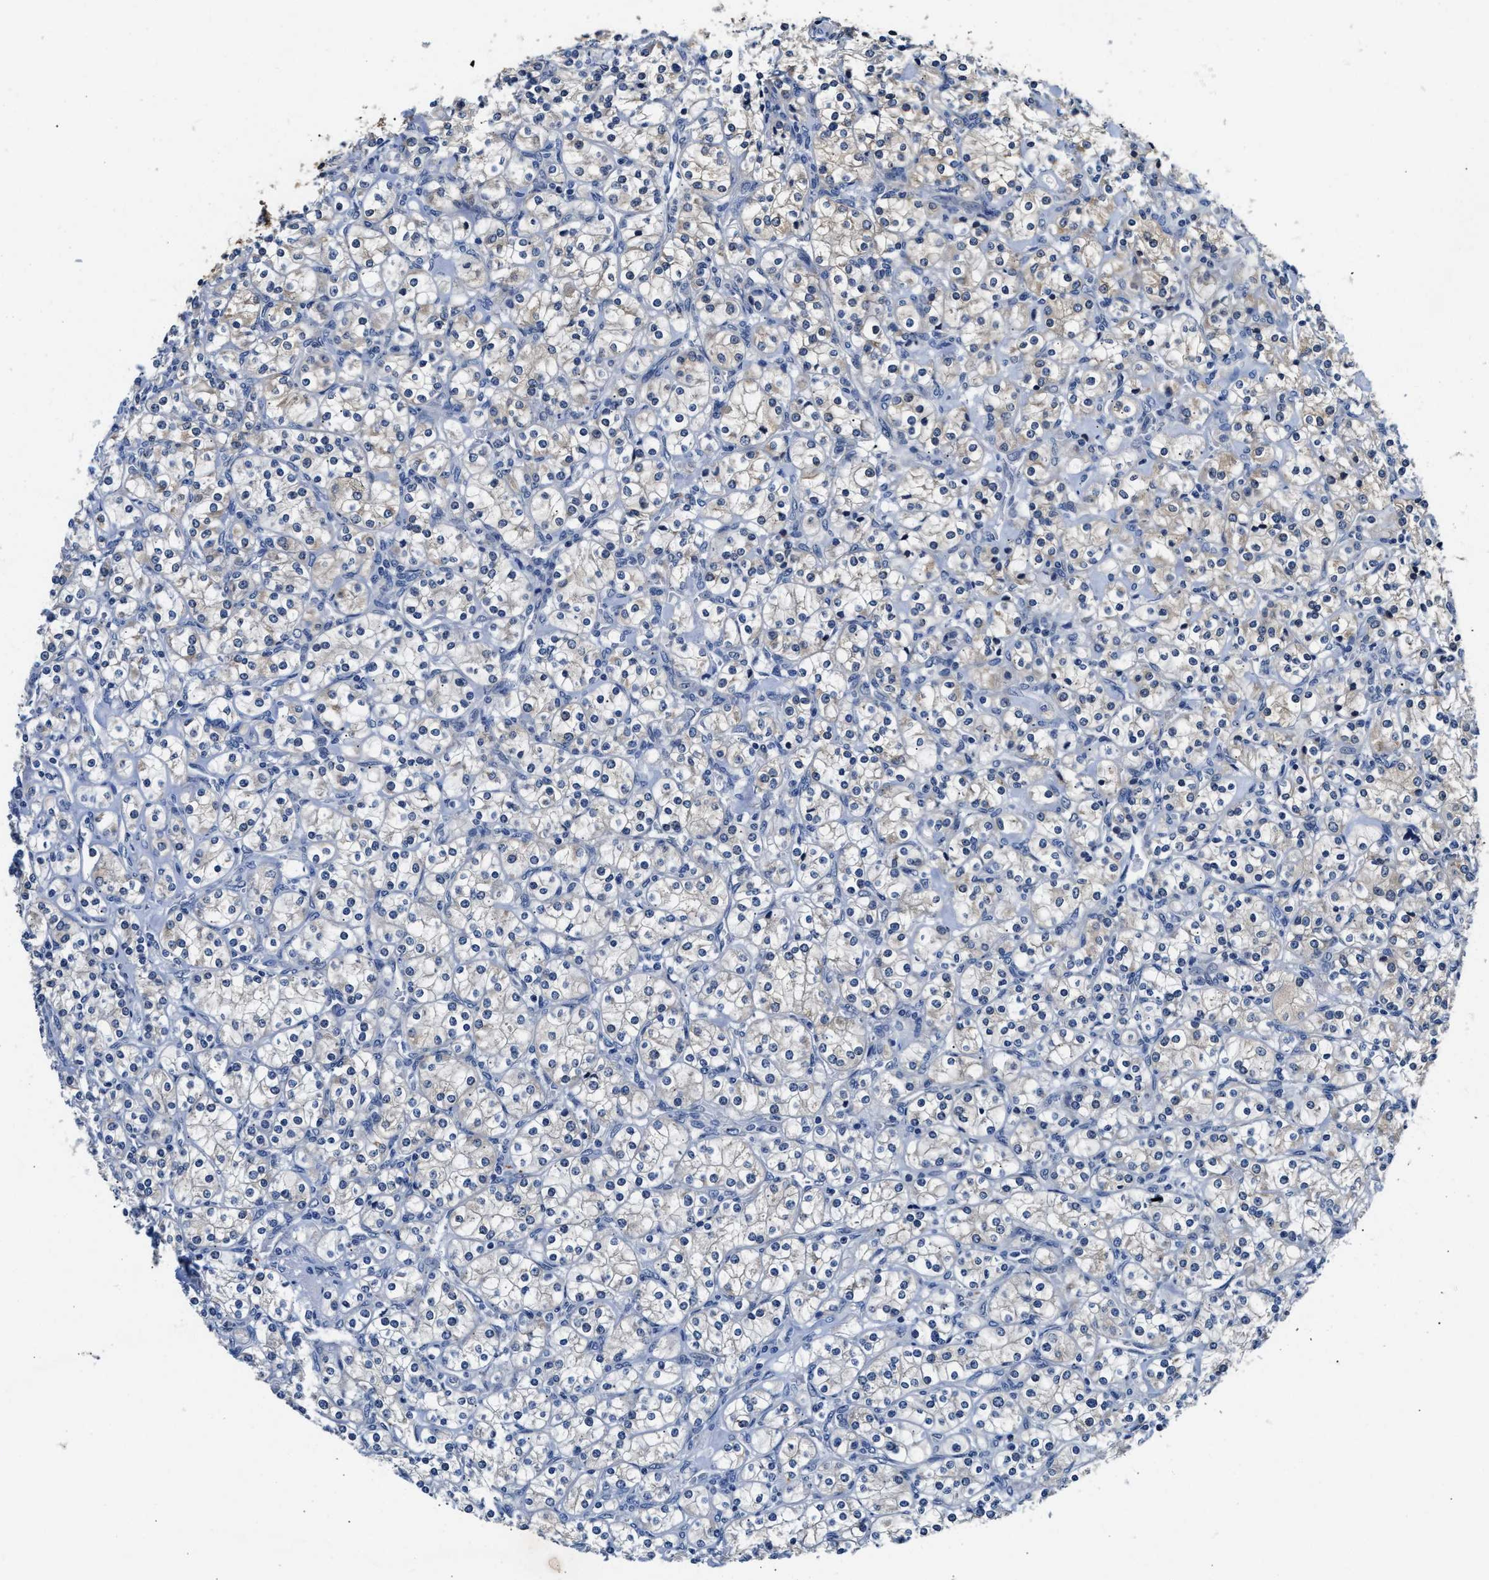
{"staining": {"intensity": "negative", "quantity": "none", "location": "none"}, "tissue": "renal cancer", "cell_type": "Tumor cells", "image_type": "cancer", "snomed": [{"axis": "morphology", "description": "Adenocarcinoma, NOS"}, {"axis": "topography", "description": "Kidney"}], "caption": "Immunohistochemistry (IHC) image of renal cancer (adenocarcinoma) stained for a protein (brown), which demonstrates no expression in tumor cells.", "gene": "FAM185A", "patient": {"sex": "male", "age": 77}}